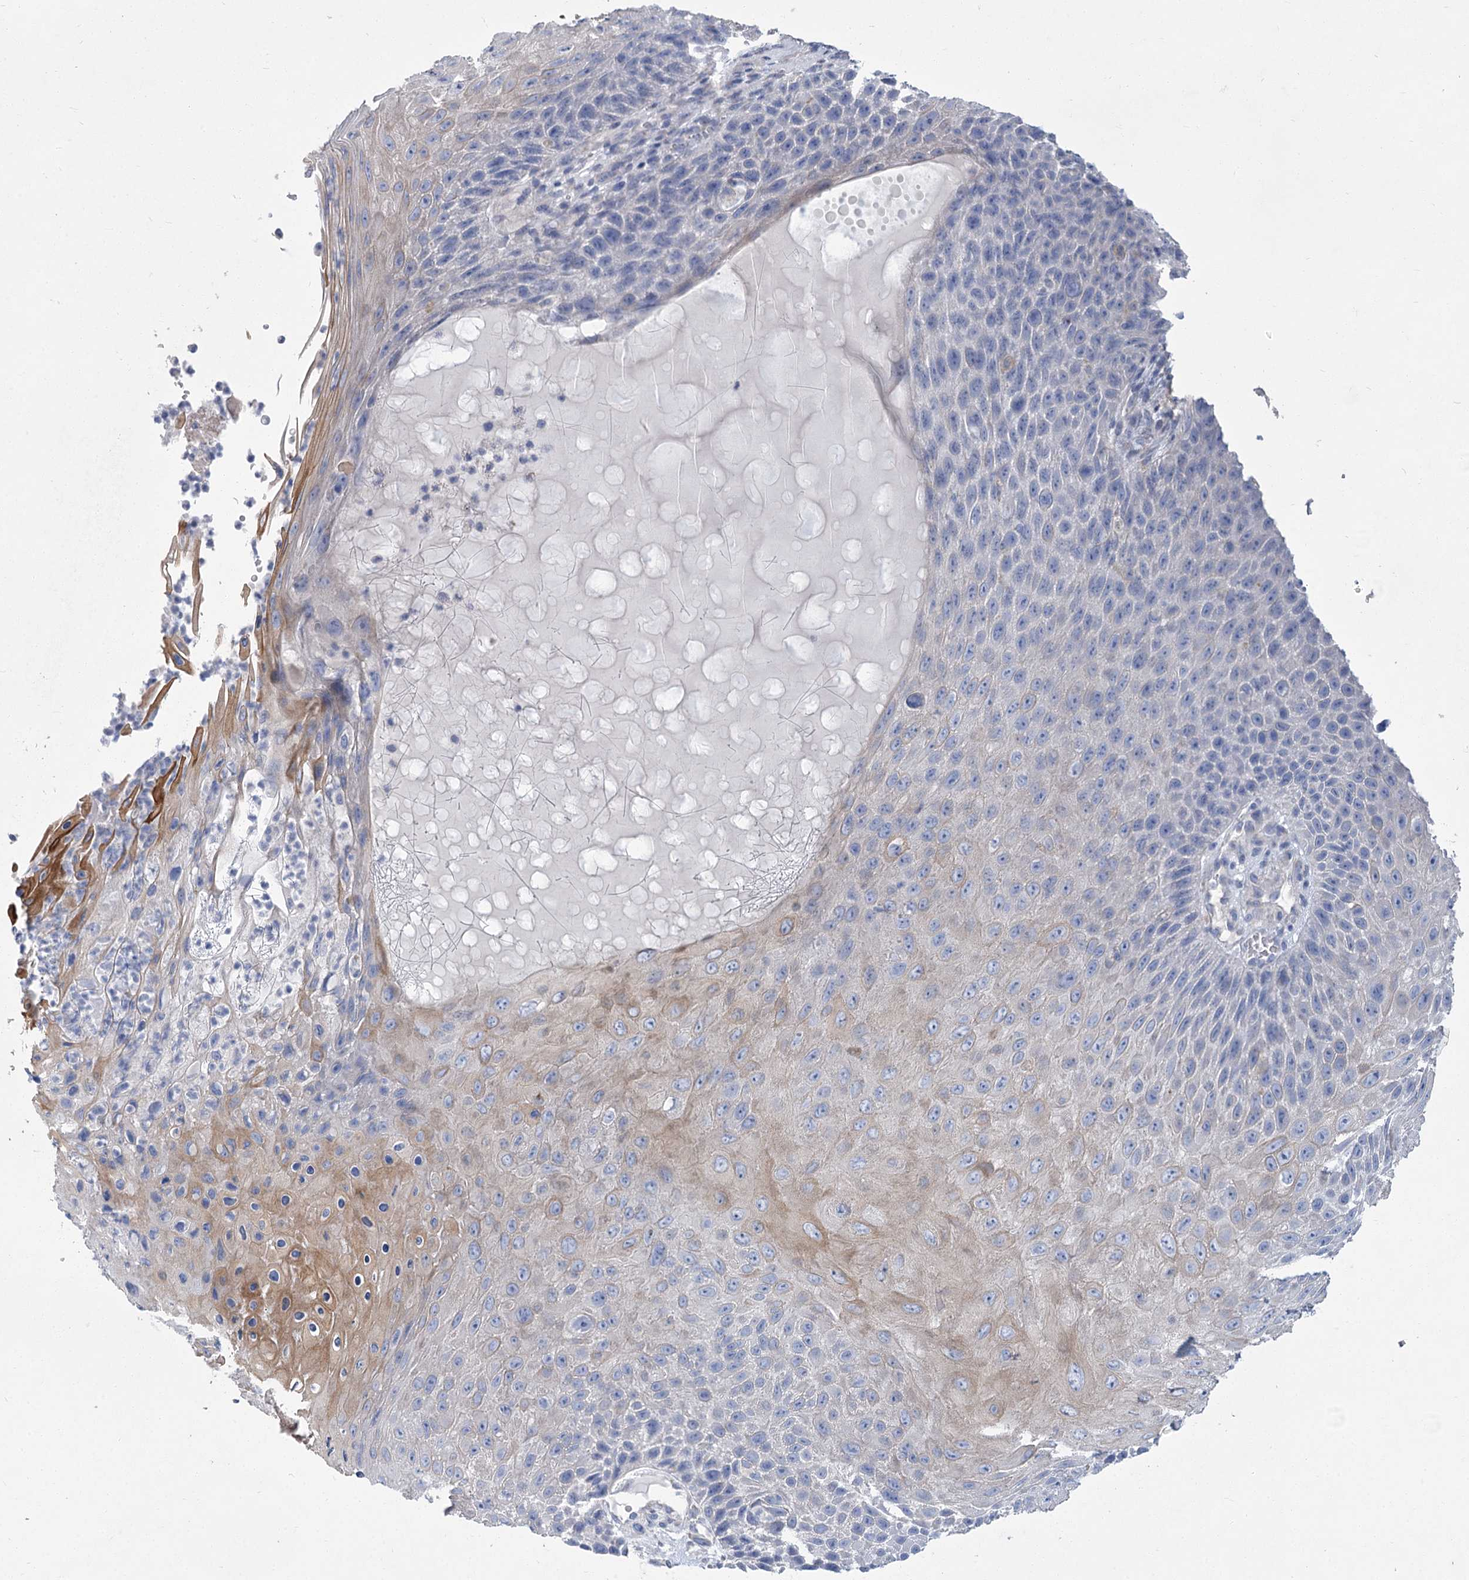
{"staining": {"intensity": "weak", "quantity": "<25%", "location": "cytoplasmic/membranous"}, "tissue": "skin cancer", "cell_type": "Tumor cells", "image_type": "cancer", "snomed": [{"axis": "morphology", "description": "Squamous cell carcinoma, NOS"}, {"axis": "topography", "description": "Skin"}], "caption": "Immunohistochemistry (IHC) of skin squamous cell carcinoma shows no staining in tumor cells.", "gene": "SLC9A3", "patient": {"sex": "female", "age": 88}}